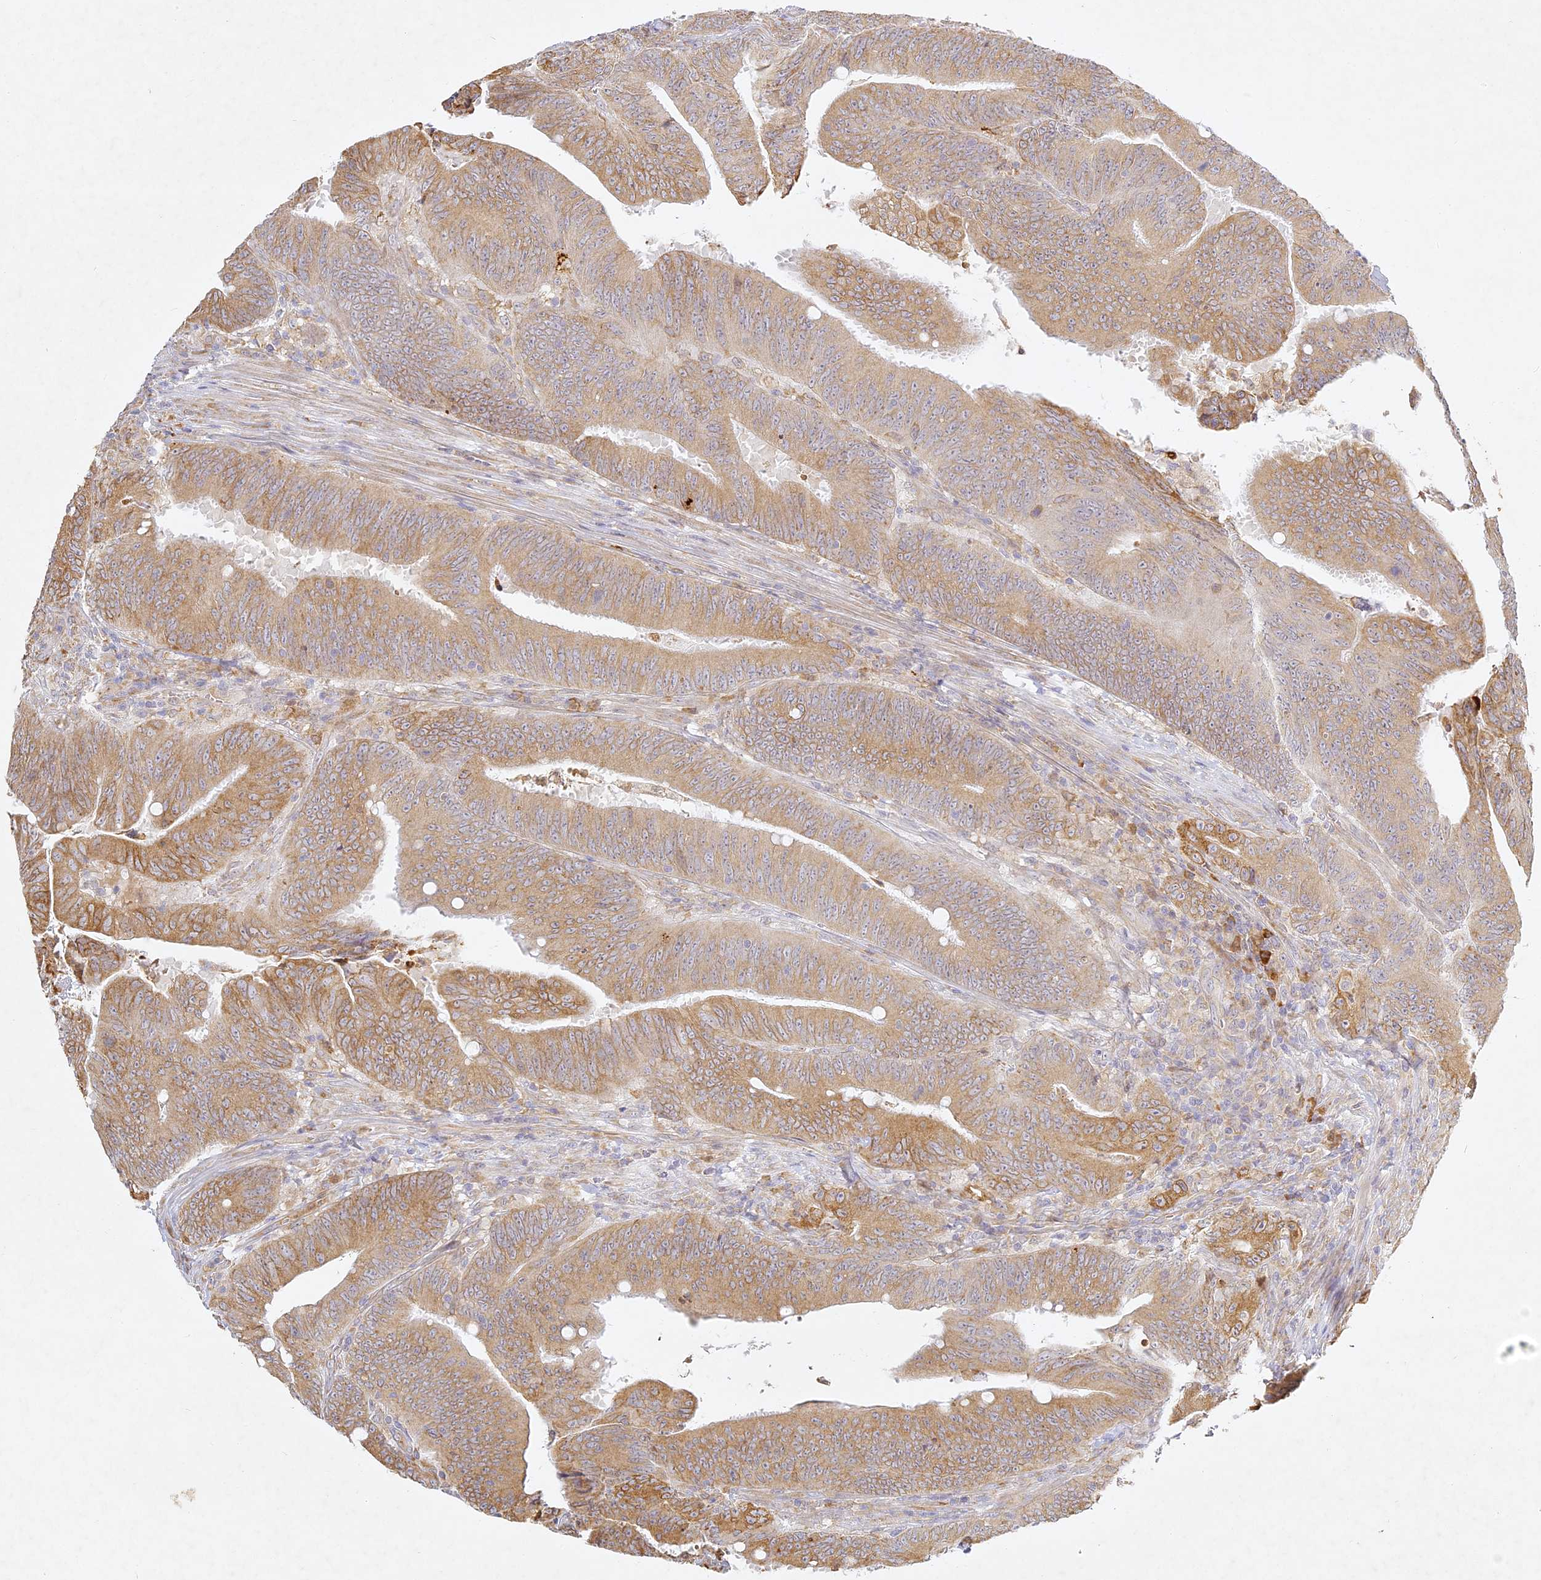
{"staining": {"intensity": "moderate", "quantity": ">75%", "location": "cytoplasmic/membranous"}, "tissue": "colorectal cancer", "cell_type": "Tumor cells", "image_type": "cancer", "snomed": [{"axis": "morphology", "description": "Adenocarcinoma, NOS"}, {"axis": "topography", "description": "Colon"}], "caption": "Immunohistochemical staining of human adenocarcinoma (colorectal) shows medium levels of moderate cytoplasmic/membranous protein expression in about >75% of tumor cells.", "gene": "SLC30A5", "patient": {"sex": "male", "age": 45}}